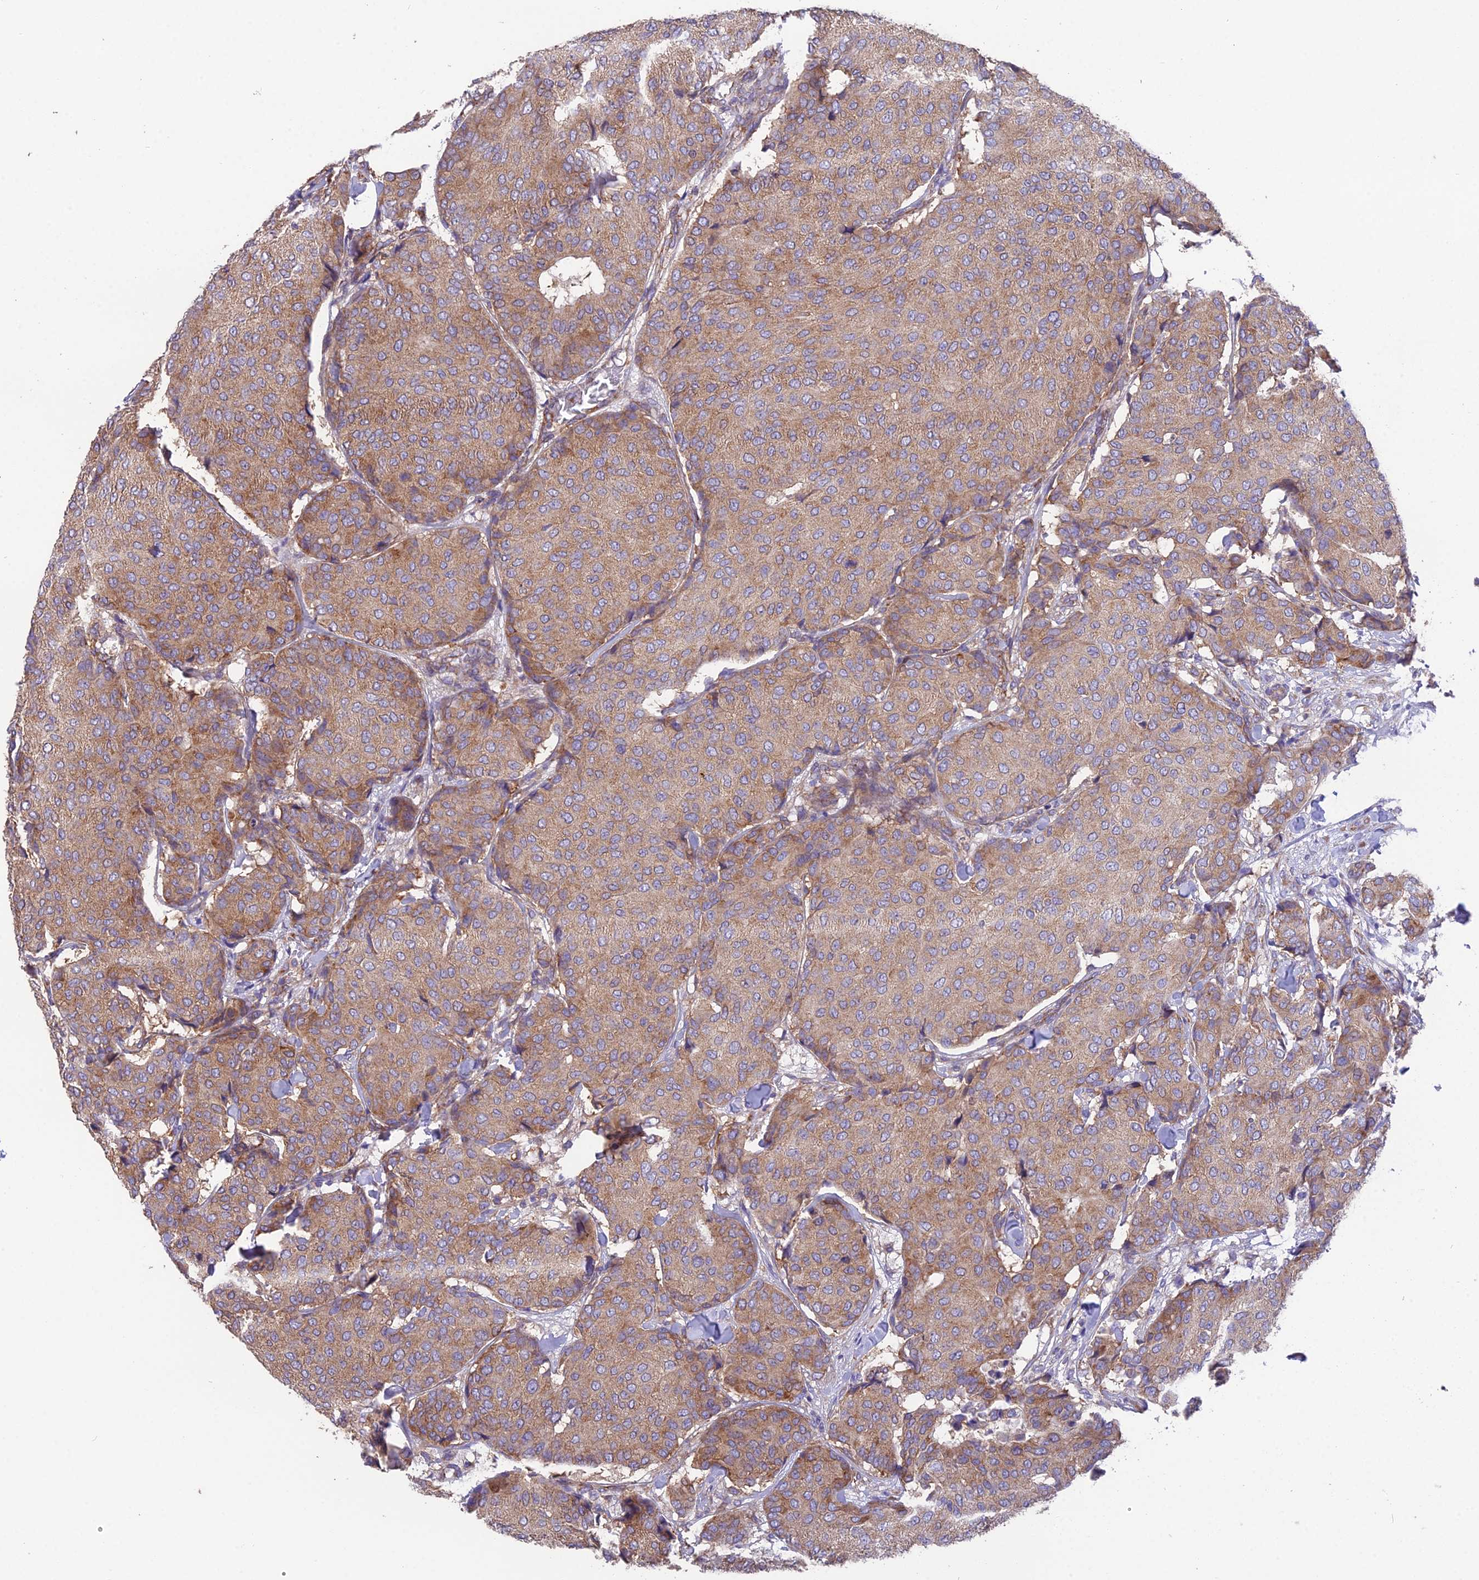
{"staining": {"intensity": "moderate", "quantity": ">75%", "location": "cytoplasmic/membranous"}, "tissue": "breast cancer", "cell_type": "Tumor cells", "image_type": "cancer", "snomed": [{"axis": "morphology", "description": "Duct carcinoma"}, {"axis": "topography", "description": "Breast"}], "caption": "This histopathology image demonstrates breast cancer (invasive ductal carcinoma) stained with IHC to label a protein in brown. The cytoplasmic/membranous of tumor cells show moderate positivity for the protein. Nuclei are counter-stained blue.", "gene": "BLOC1S4", "patient": {"sex": "female", "age": 75}}